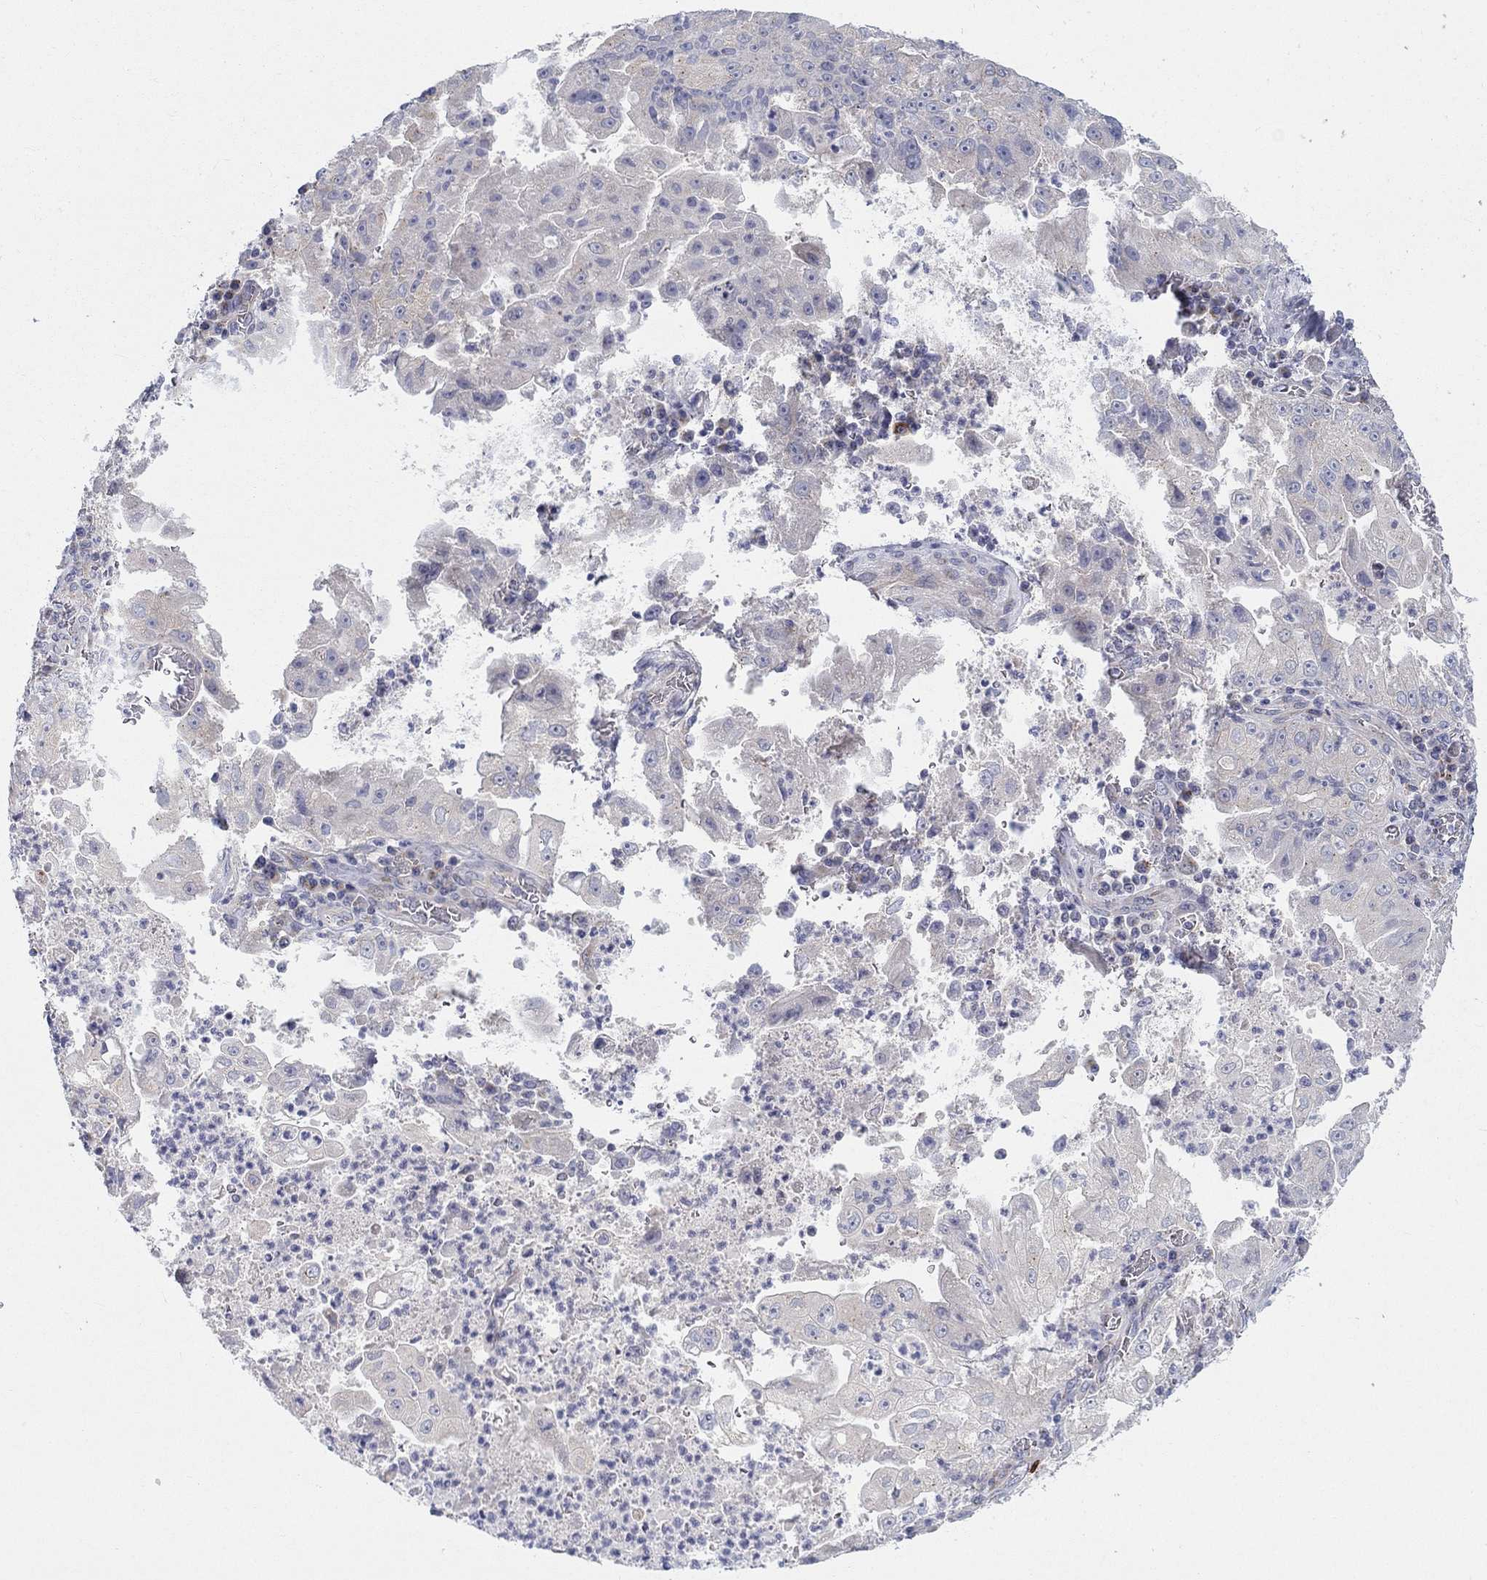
{"staining": {"intensity": "negative", "quantity": "none", "location": "none"}, "tissue": "stomach cancer", "cell_type": "Tumor cells", "image_type": "cancer", "snomed": [{"axis": "morphology", "description": "Adenocarcinoma, NOS"}, {"axis": "topography", "description": "Stomach"}], "caption": "Immunohistochemical staining of human stomach cancer (adenocarcinoma) reveals no significant expression in tumor cells.", "gene": "BCO2", "patient": {"sex": "male", "age": 76}}